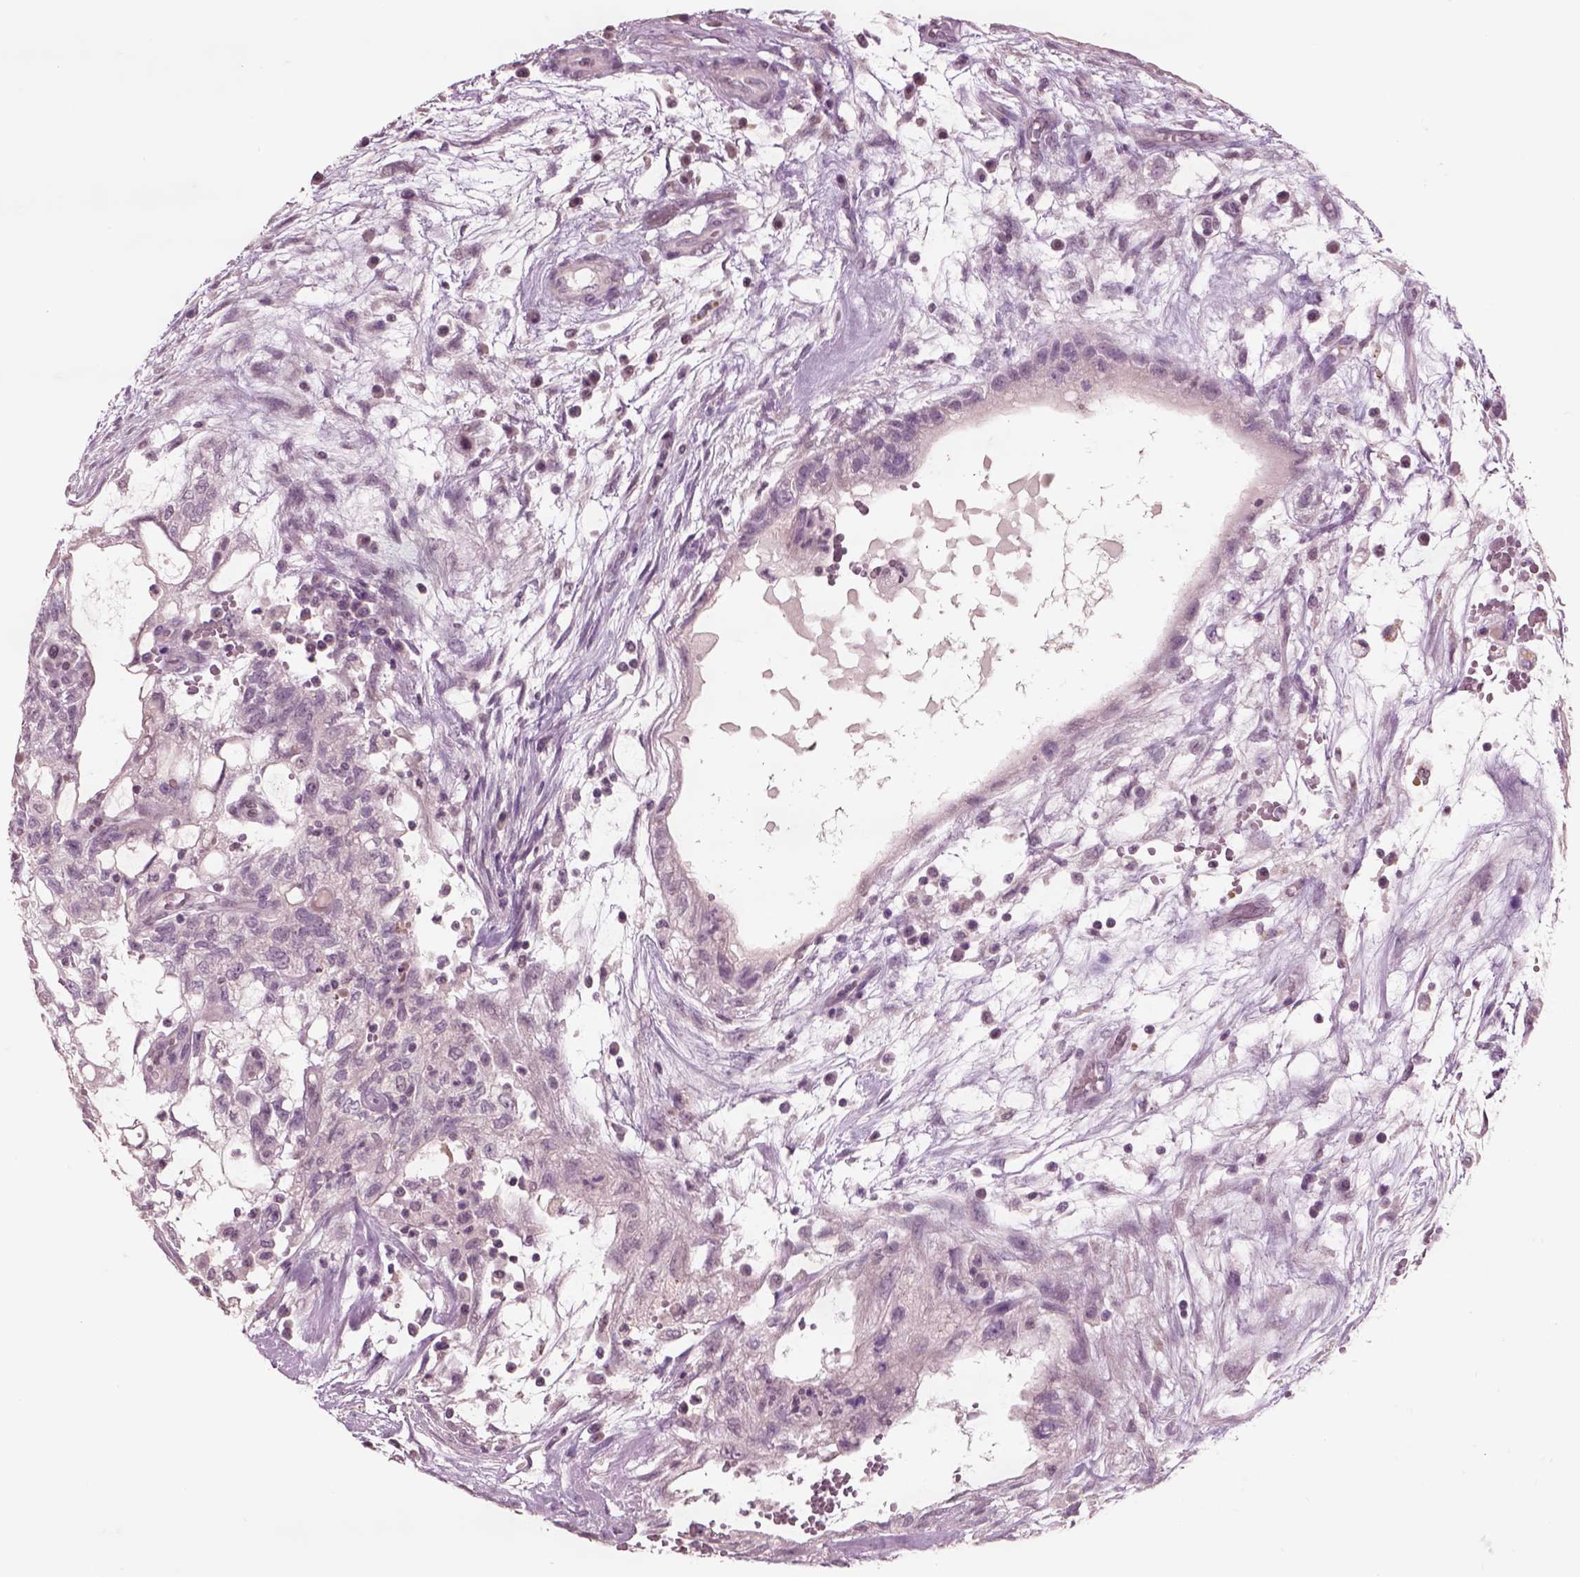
{"staining": {"intensity": "negative", "quantity": "none", "location": "none"}, "tissue": "testis cancer", "cell_type": "Tumor cells", "image_type": "cancer", "snomed": [{"axis": "morphology", "description": "Normal tissue, NOS"}, {"axis": "morphology", "description": "Carcinoma, Embryonal, NOS"}, {"axis": "topography", "description": "Testis"}, {"axis": "topography", "description": "Epididymis"}], "caption": "There is no significant staining in tumor cells of embryonal carcinoma (testis).", "gene": "CHGB", "patient": {"sex": "male", "age": 32}}